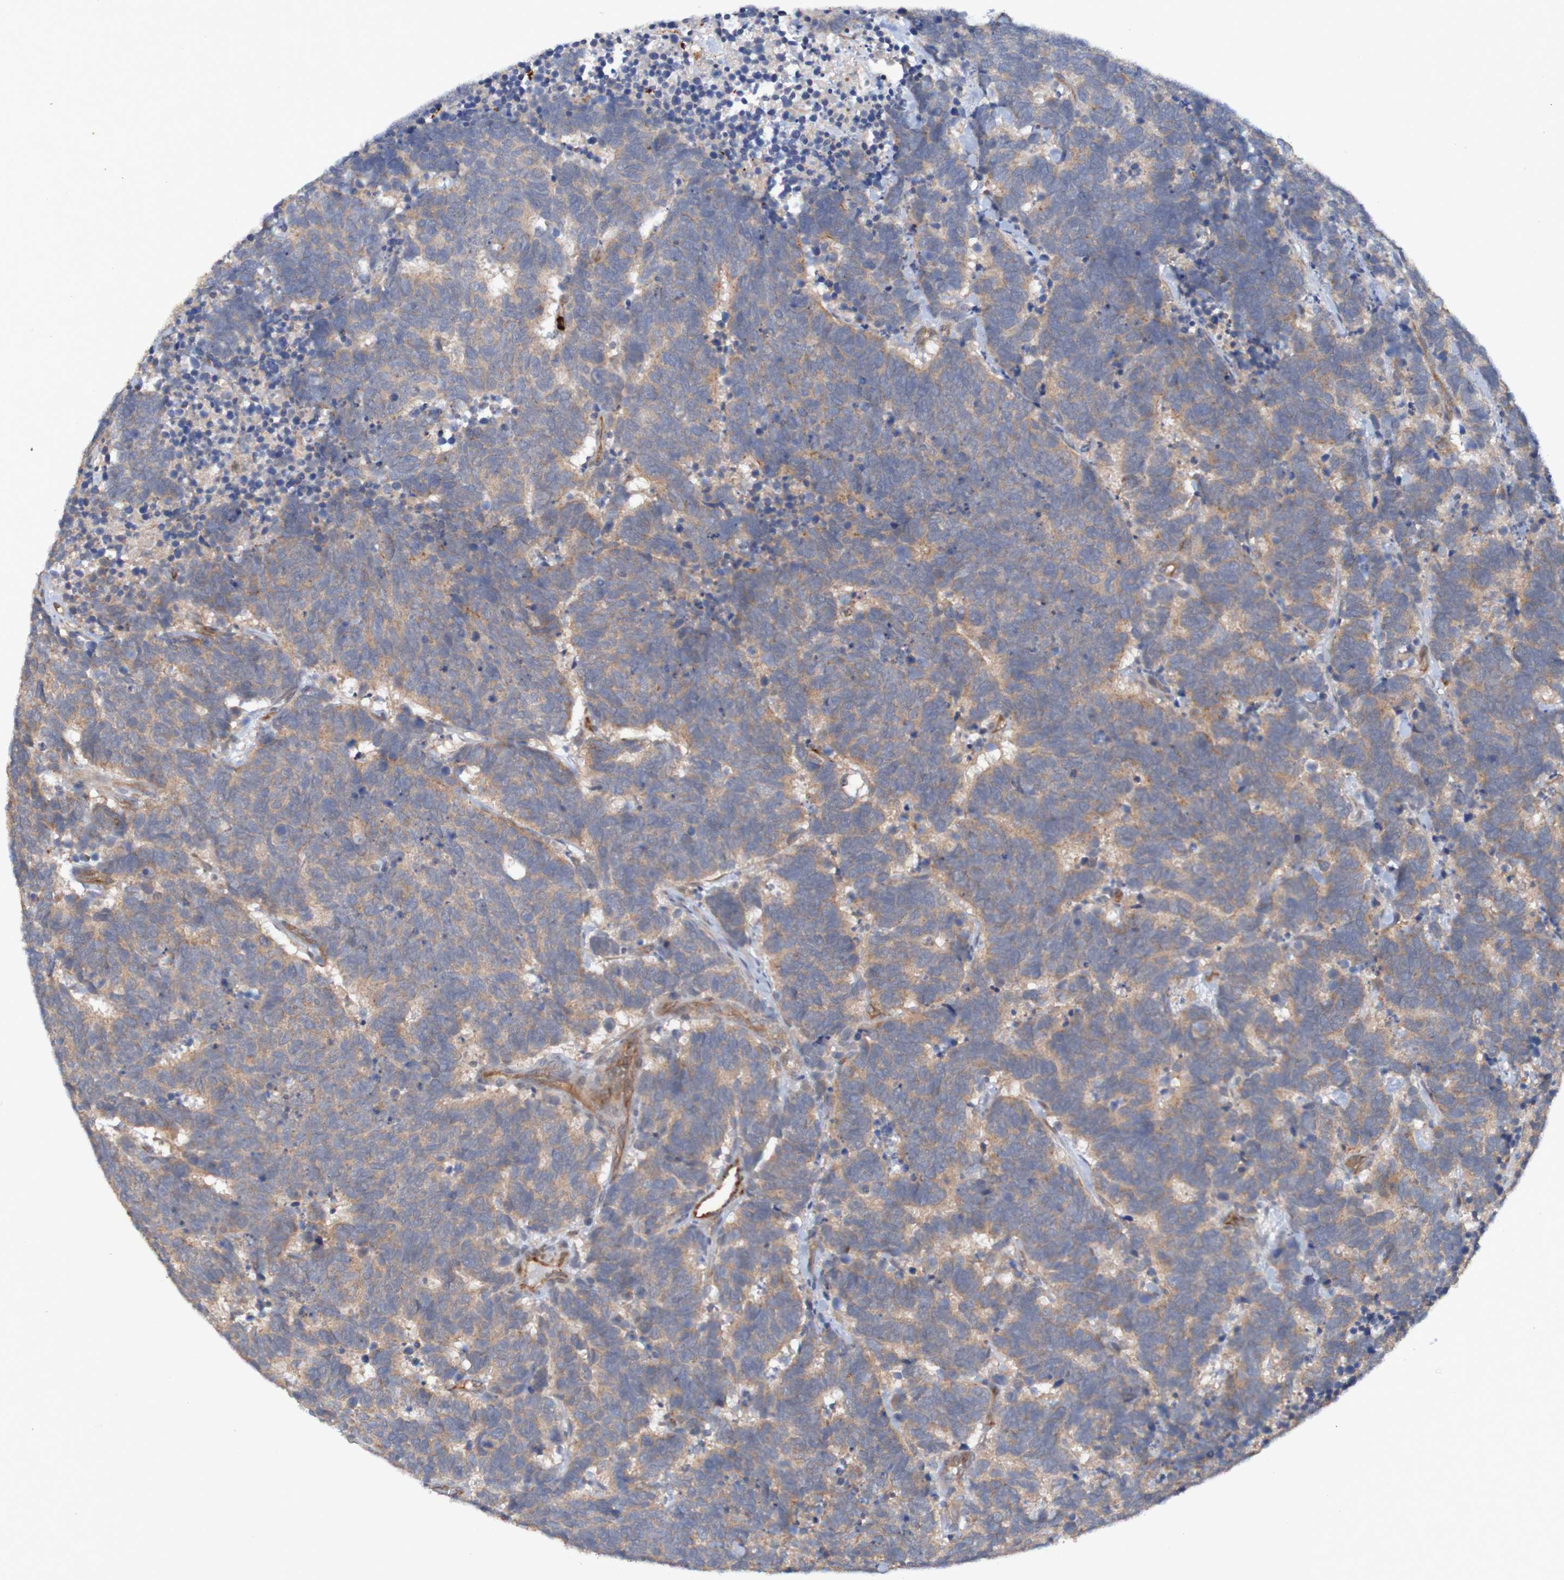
{"staining": {"intensity": "weak", "quantity": ">75%", "location": "cytoplasmic/membranous"}, "tissue": "carcinoid", "cell_type": "Tumor cells", "image_type": "cancer", "snomed": [{"axis": "morphology", "description": "Carcinoma, NOS"}, {"axis": "morphology", "description": "Carcinoid, malignant, NOS"}, {"axis": "topography", "description": "Urinary bladder"}], "caption": "IHC of carcinoid reveals low levels of weak cytoplasmic/membranous positivity in approximately >75% of tumor cells.", "gene": "ST8SIA6", "patient": {"sex": "male", "age": 57}}